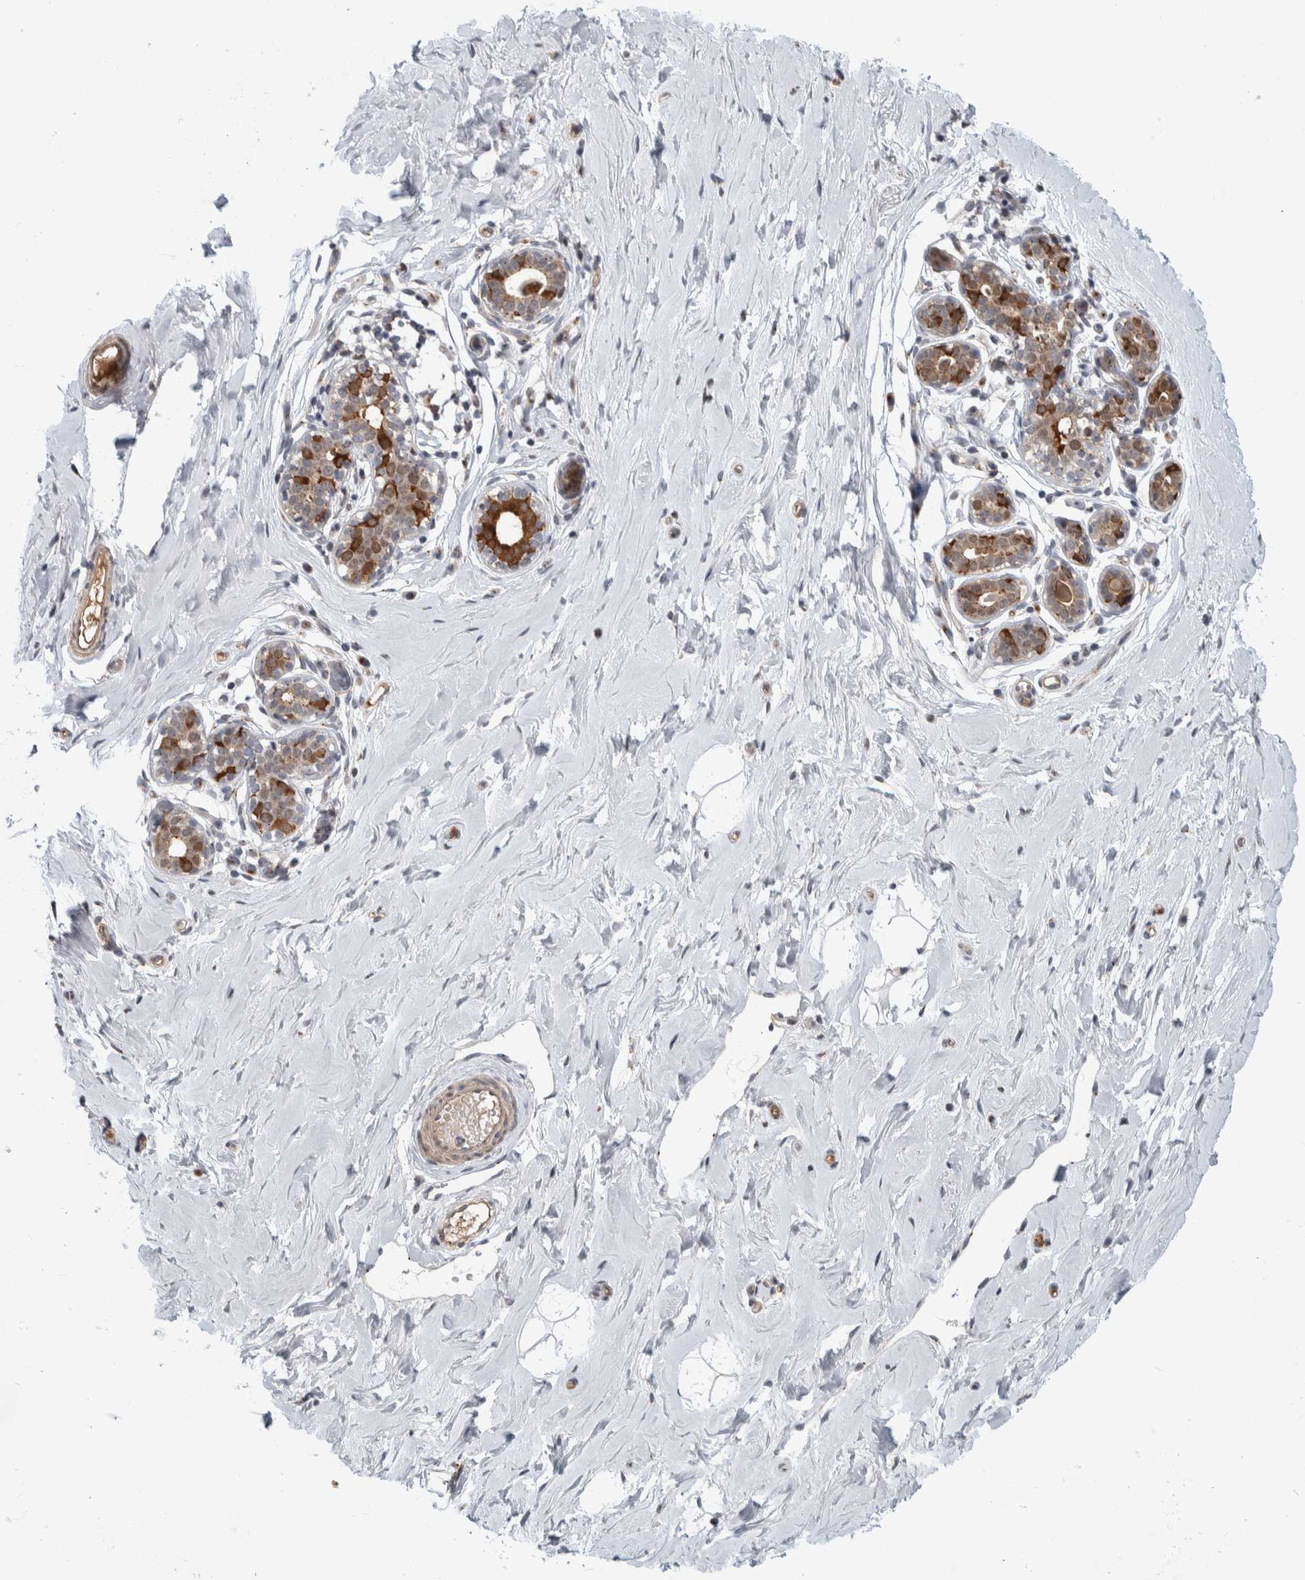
{"staining": {"intensity": "negative", "quantity": "none", "location": "none"}, "tissue": "breast", "cell_type": "Adipocytes", "image_type": "normal", "snomed": [{"axis": "morphology", "description": "Normal tissue, NOS"}, {"axis": "topography", "description": "Breast"}], "caption": "Adipocytes are negative for brown protein staining in benign breast. Nuclei are stained in blue.", "gene": "MSL1", "patient": {"sex": "female", "age": 23}}